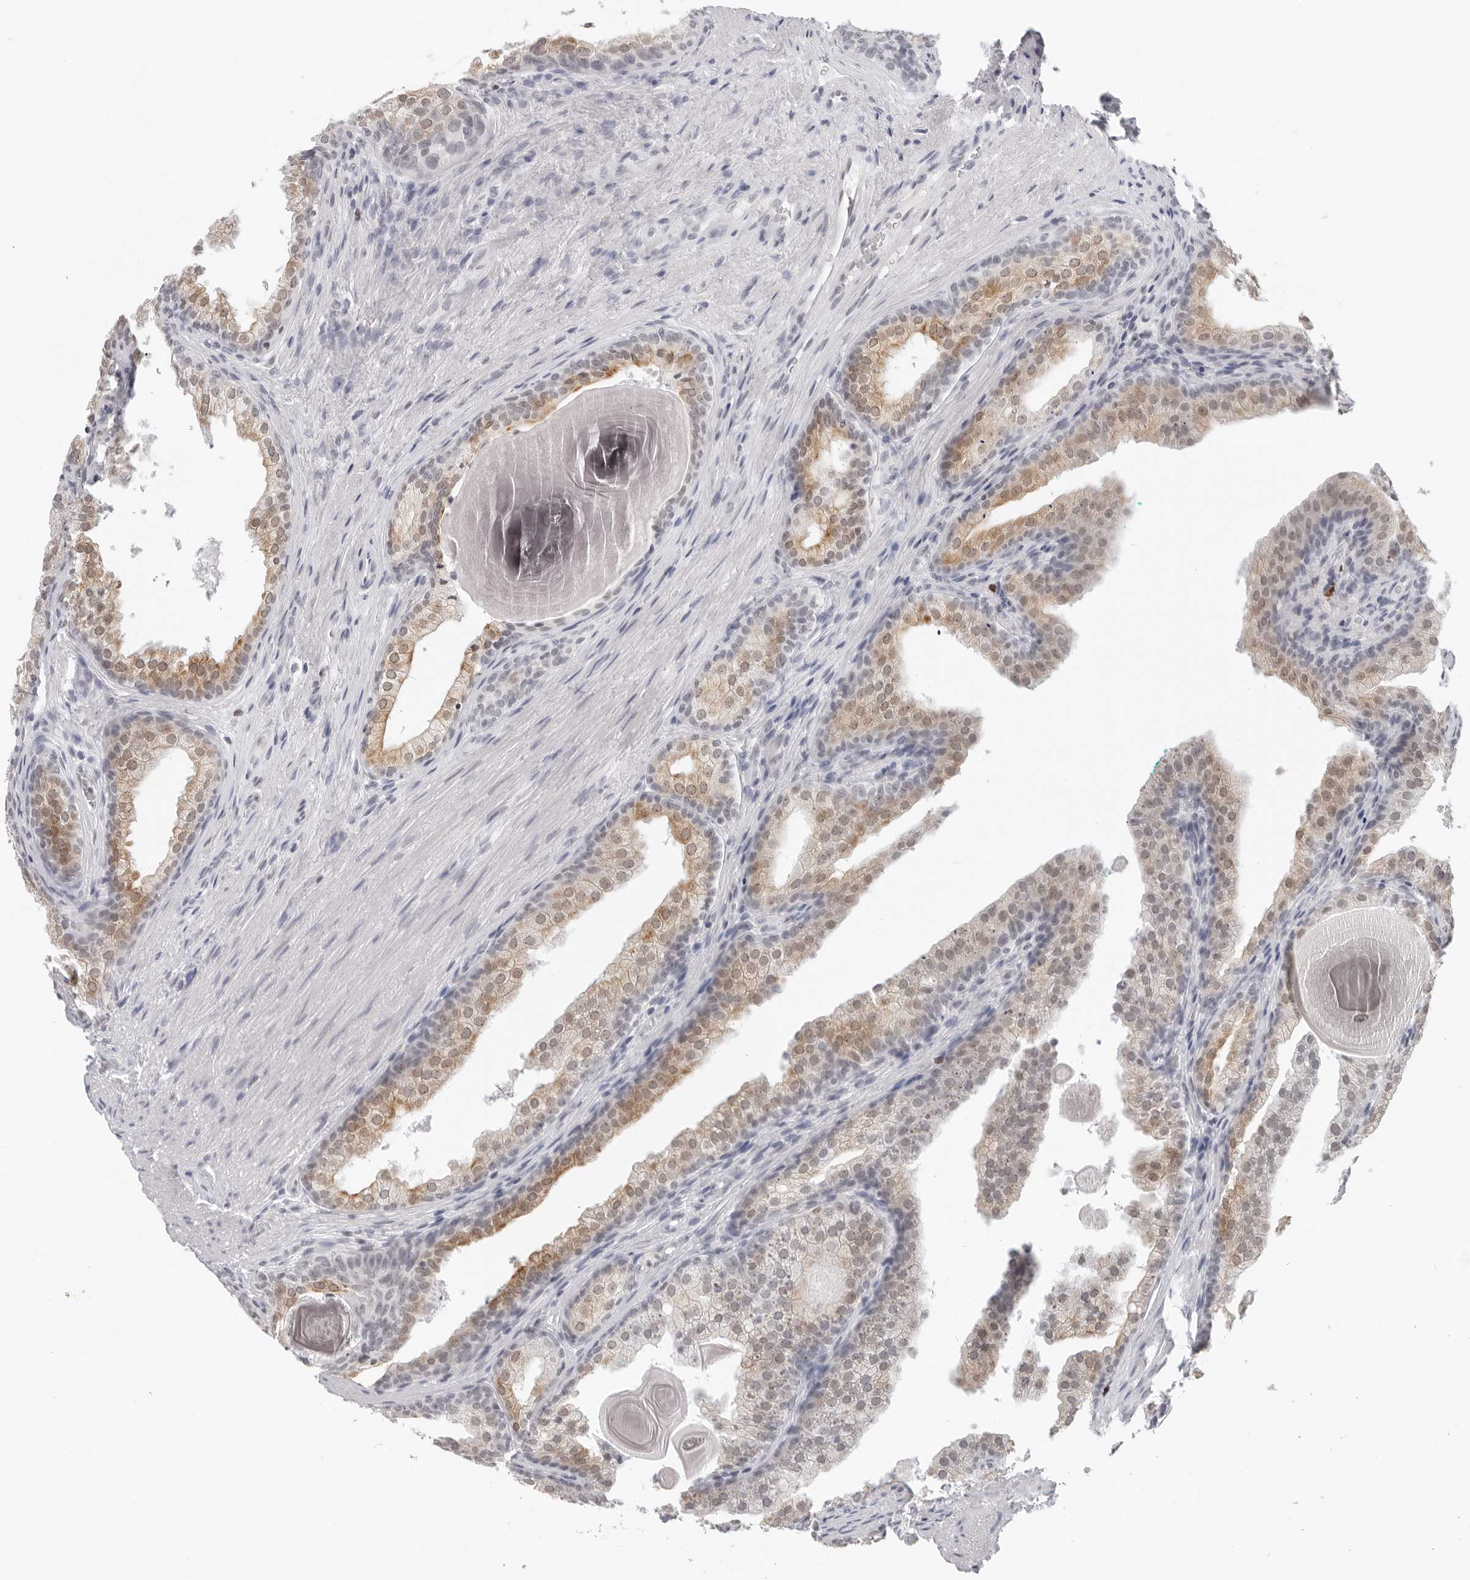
{"staining": {"intensity": "moderate", "quantity": ">75%", "location": "cytoplasmic/membranous,nuclear"}, "tissue": "prostate cancer", "cell_type": "Tumor cells", "image_type": "cancer", "snomed": [{"axis": "morphology", "description": "Adenocarcinoma, High grade"}, {"axis": "topography", "description": "Prostate"}], "caption": "DAB (3,3'-diaminobenzidine) immunohistochemical staining of human adenocarcinoma (high-grade) (prostate) reveals moderate cytoplasmic/membranous and nuclear protein staining in approximately >75% of tumor cells.", "gene": "FLG2", "patient": {"sex": "male", "age": 62}}